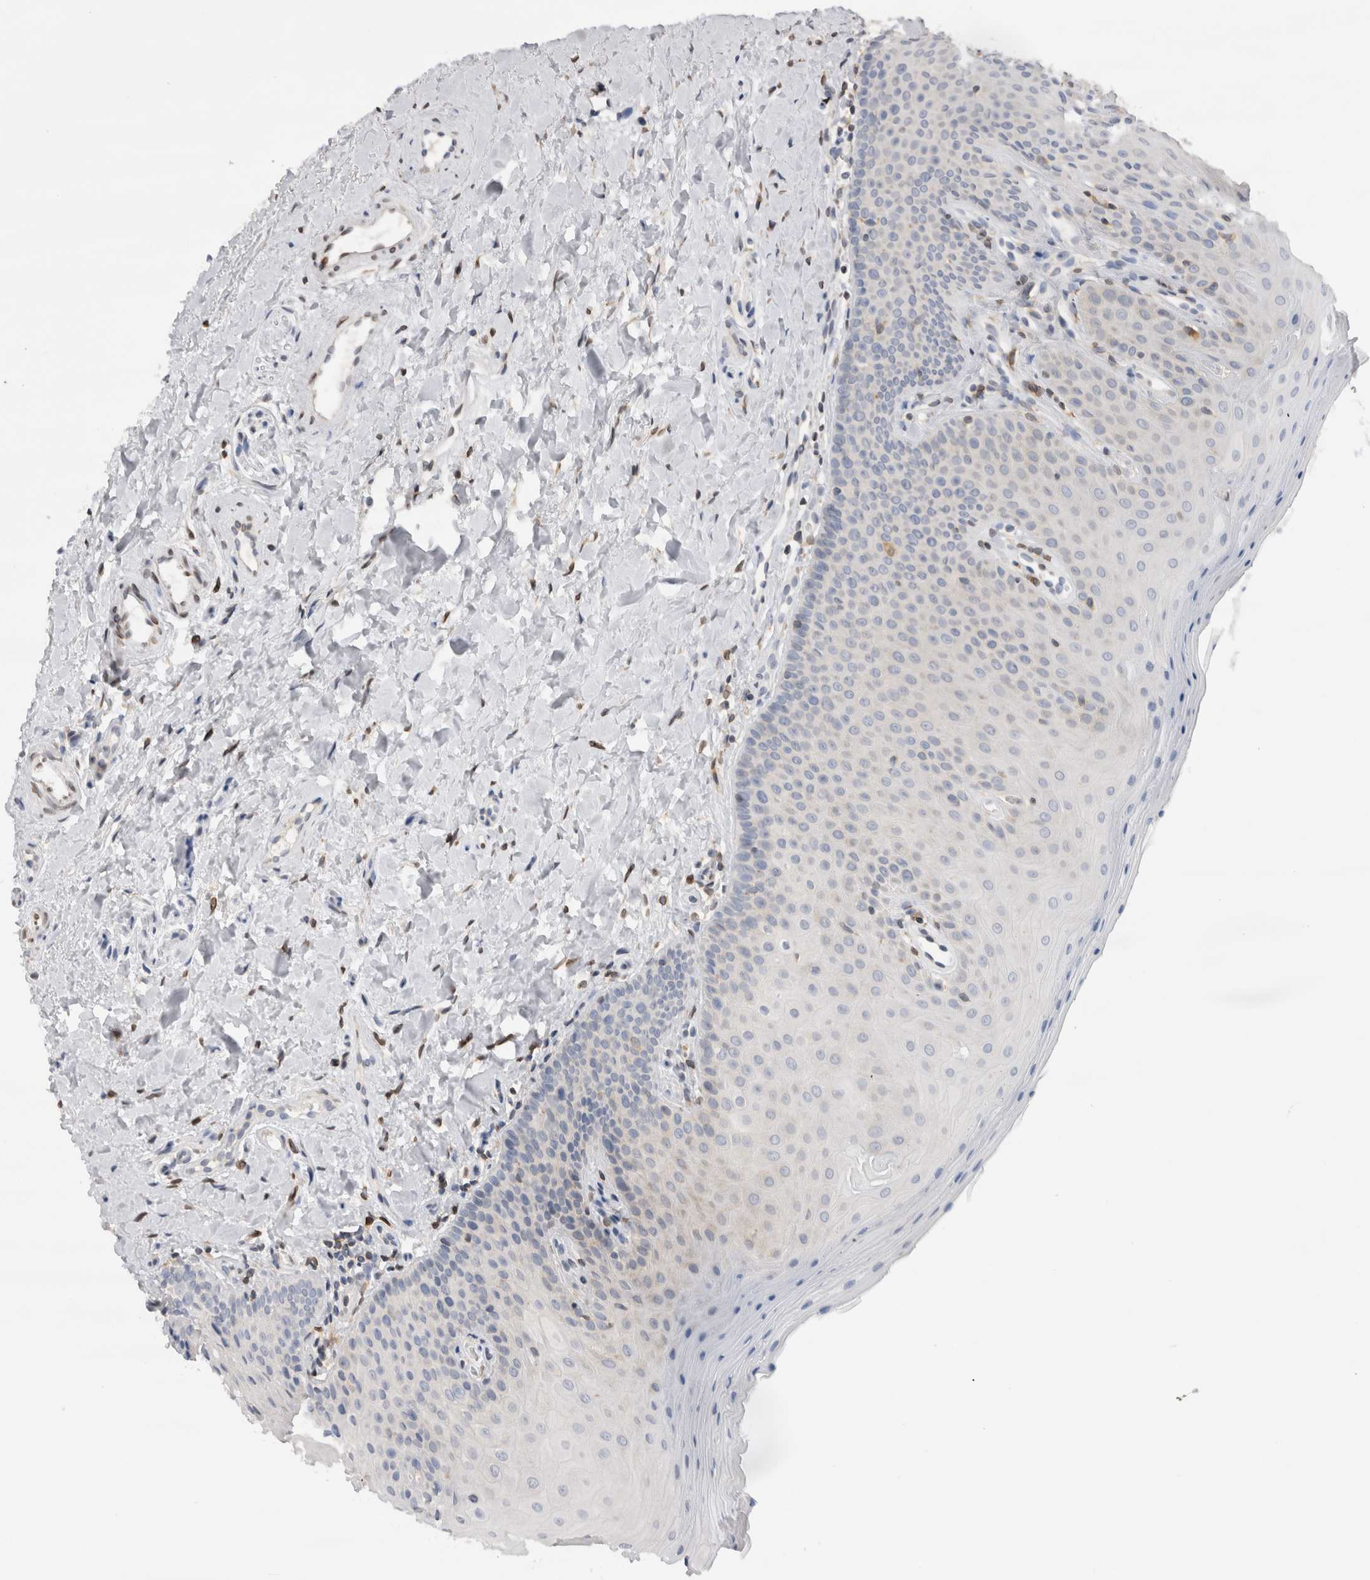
{"staining": {"intensity": "negative", "quantity": "none", "location": "none"}, "tissue": "oral mucosa", "cell_type": "Squamous epithelial cells", "image_type": "normal", "snomed": [{"axis": "morphology", "description": "Normal tissue, NOS"}, {"axis": "topography", "description": "Oral tissue"}], "caption": "IHC image of normal oral mucosa: human oral mucosa stained with DAB (3,3'-diaminobenzidine) demonstrates no significant protein staining in squamous epithelial cells. (DAB (3,3'-diaminobenzidine) immunohistochemistry (IHC) visualized using brightfield microscopy, high magnification).", "gene": "VCPIP1", "patient": {"sex": "female", "age": 31}}